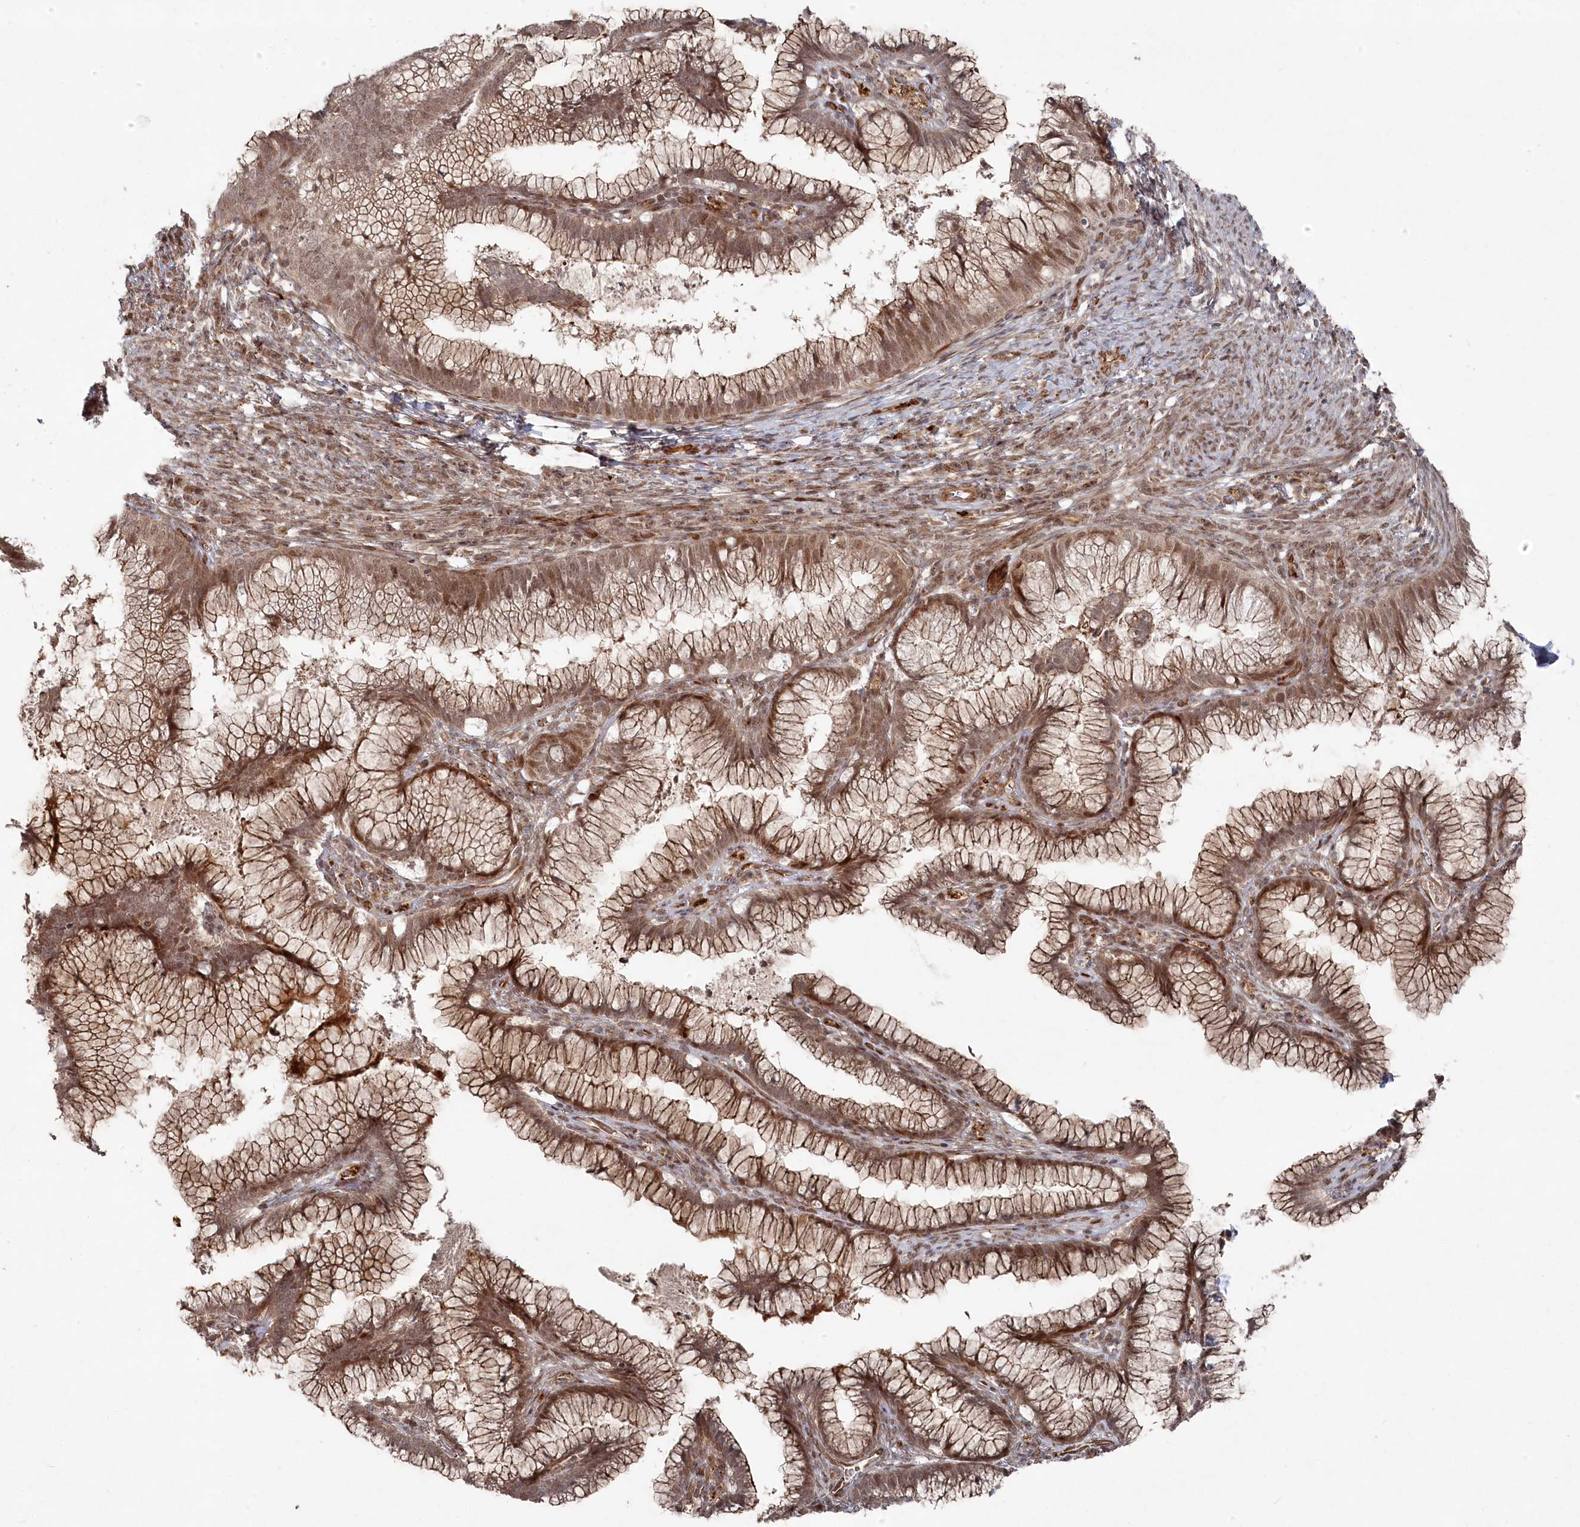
{"staining": {"intensity": "moderate", "quantity": ">75%", "location": "cytoplasmic/membranous,nuclear"}, "tissue": "cervical cancer", "cell_type": "Tumor cells", "image_type": "cancer", "snomed": [{"axis": "morphology", "description": "Adenocarcinoma, NOS"}, {"axis": "topography", "description": "Cervix"}], "caption": "DAB (3,3'-diaminobenzidine) immunohistochemical staining of cervical cancer reveals moderate cytoplasmic/membranous and nuclear protein staining in about >75% of tumor cells.", "gene": "POLR3A", "patient": {"sex": "female", "age": 36}}